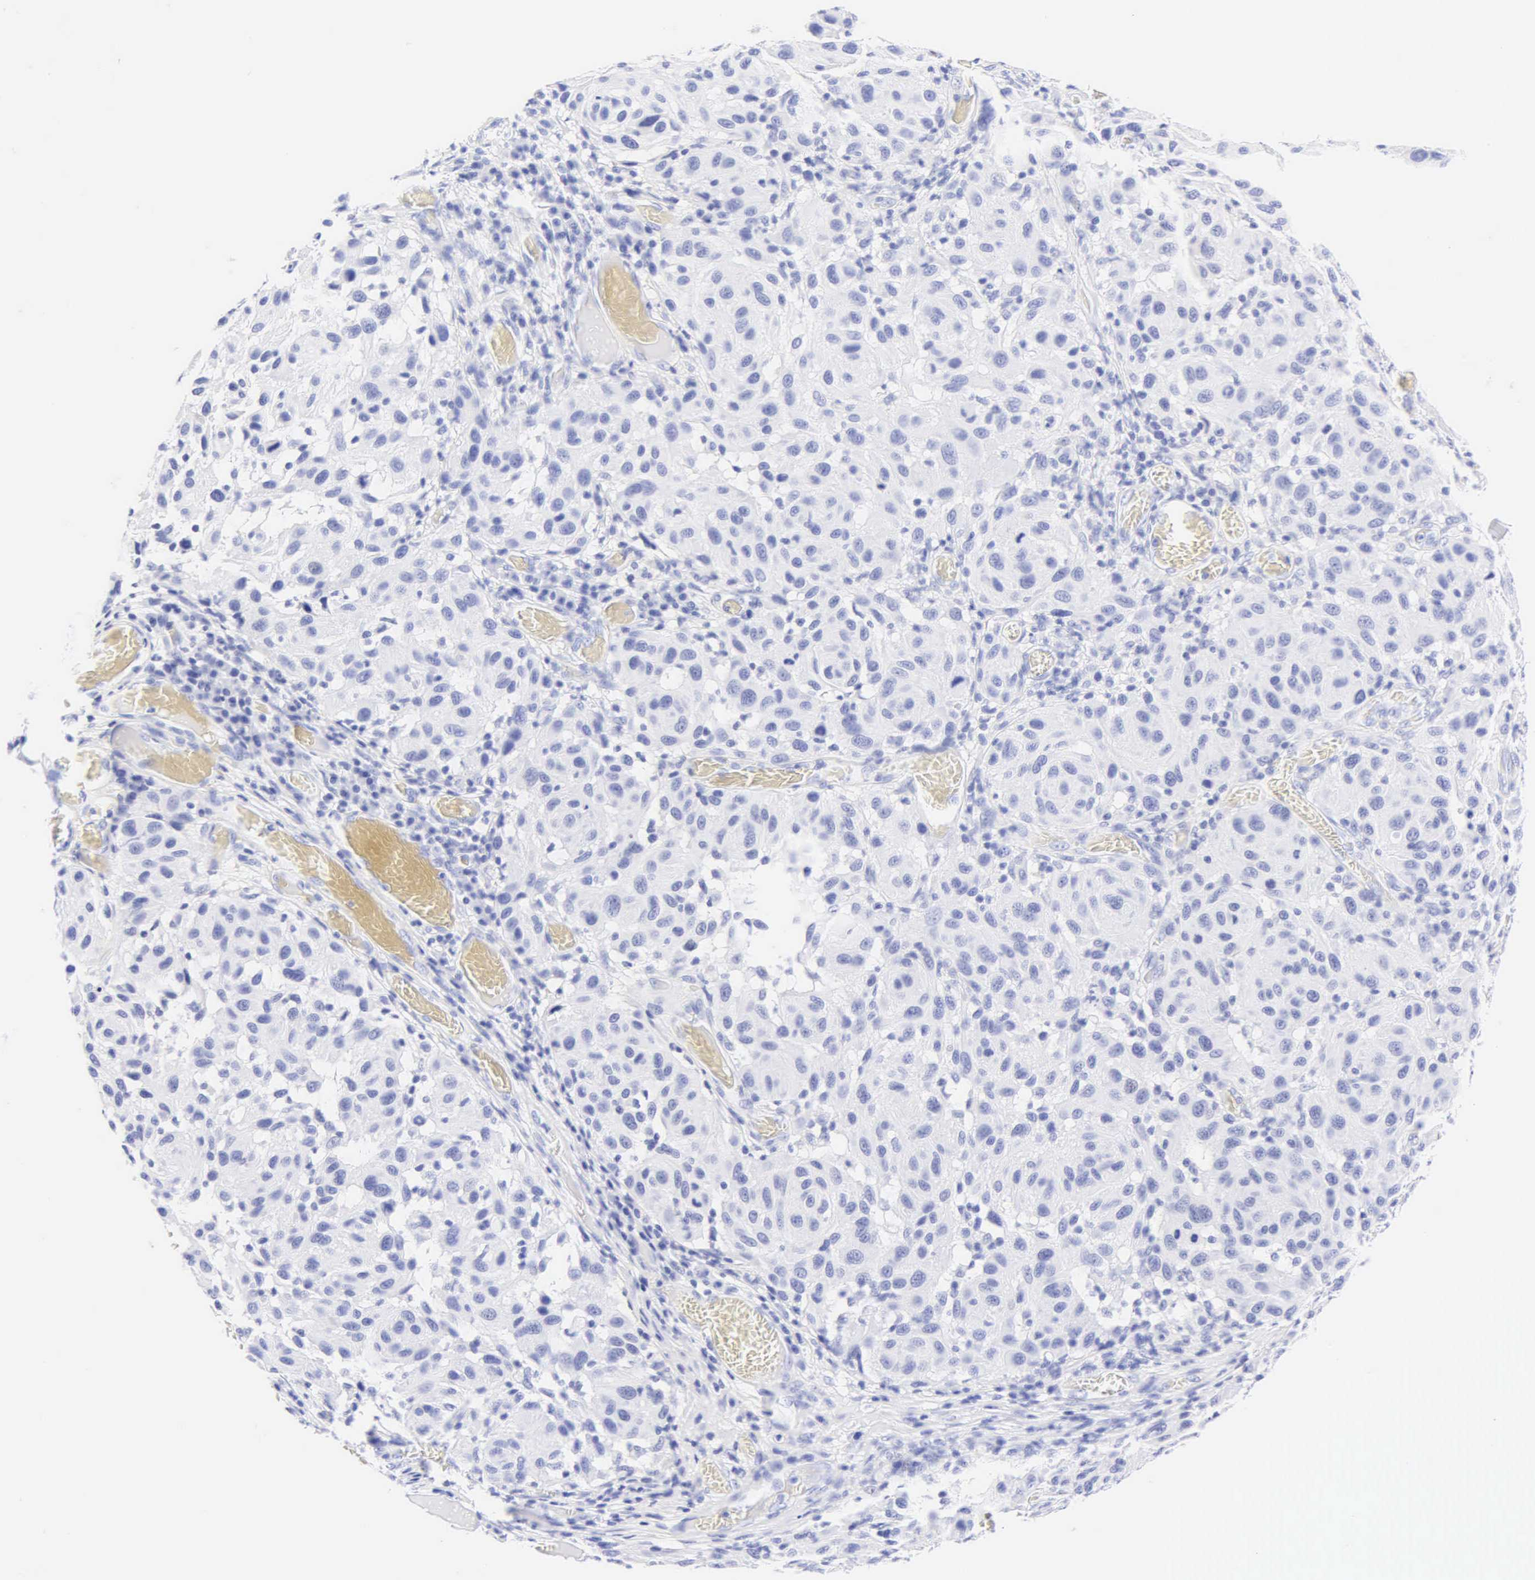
{"staining": {"intensity": "negative", "quantity": "none", "location": "none"}, "tissue": "melanoma", "cell_type": "Tumor cells", "image_type": "cancer", "snomed": [{"axis": "morphology", "description": "Malignant melanoma, NOS"}, {"axis": "topography", "description": "Skin"}], "caption": "The histopathology image exhibits no significant expression in tumor cells of melanoma.", "gene": "KRT20", "patient": {"sex": "female", "age": 77}}